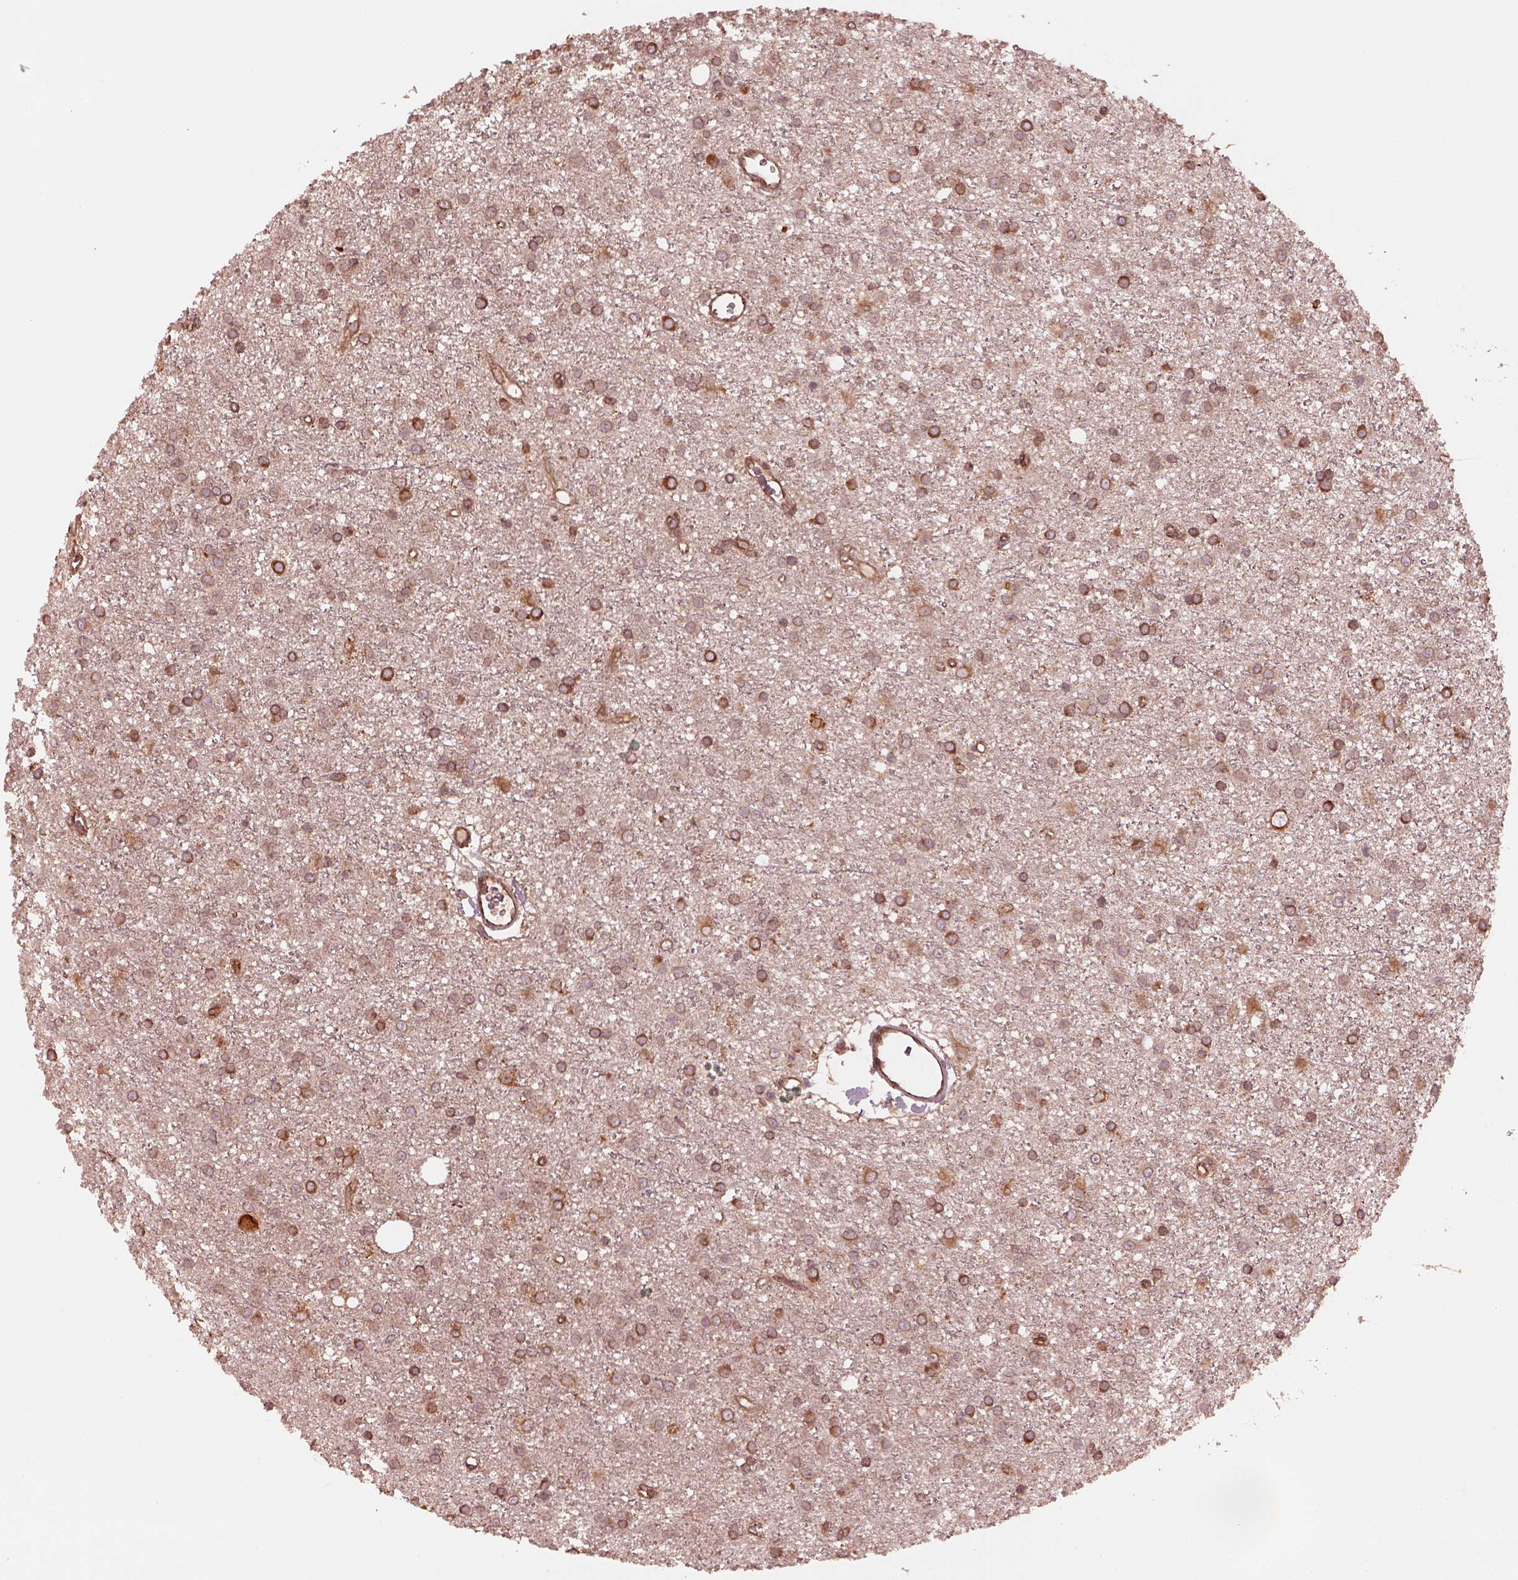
{"staining": {"intensity": "strong", "quantity": ">75%", "location": "cytoplasmic/membranous"}, "tissue": "glioma", "cell_type": "Tumor cells", "image_type": "cancer", "snomed": [{"axis": "morphology", "description": "Glioma, malignant, Low grade"}, {"axis": "topography", "description": "Brain"}], "caption": "Tumor cells display strong cytoplasmic/membranous staining in approximately >75% of cells in low-grade glioma (malignant).", "gene": "AGPAT1", "patient": {"sex": "male", "age": 27}}